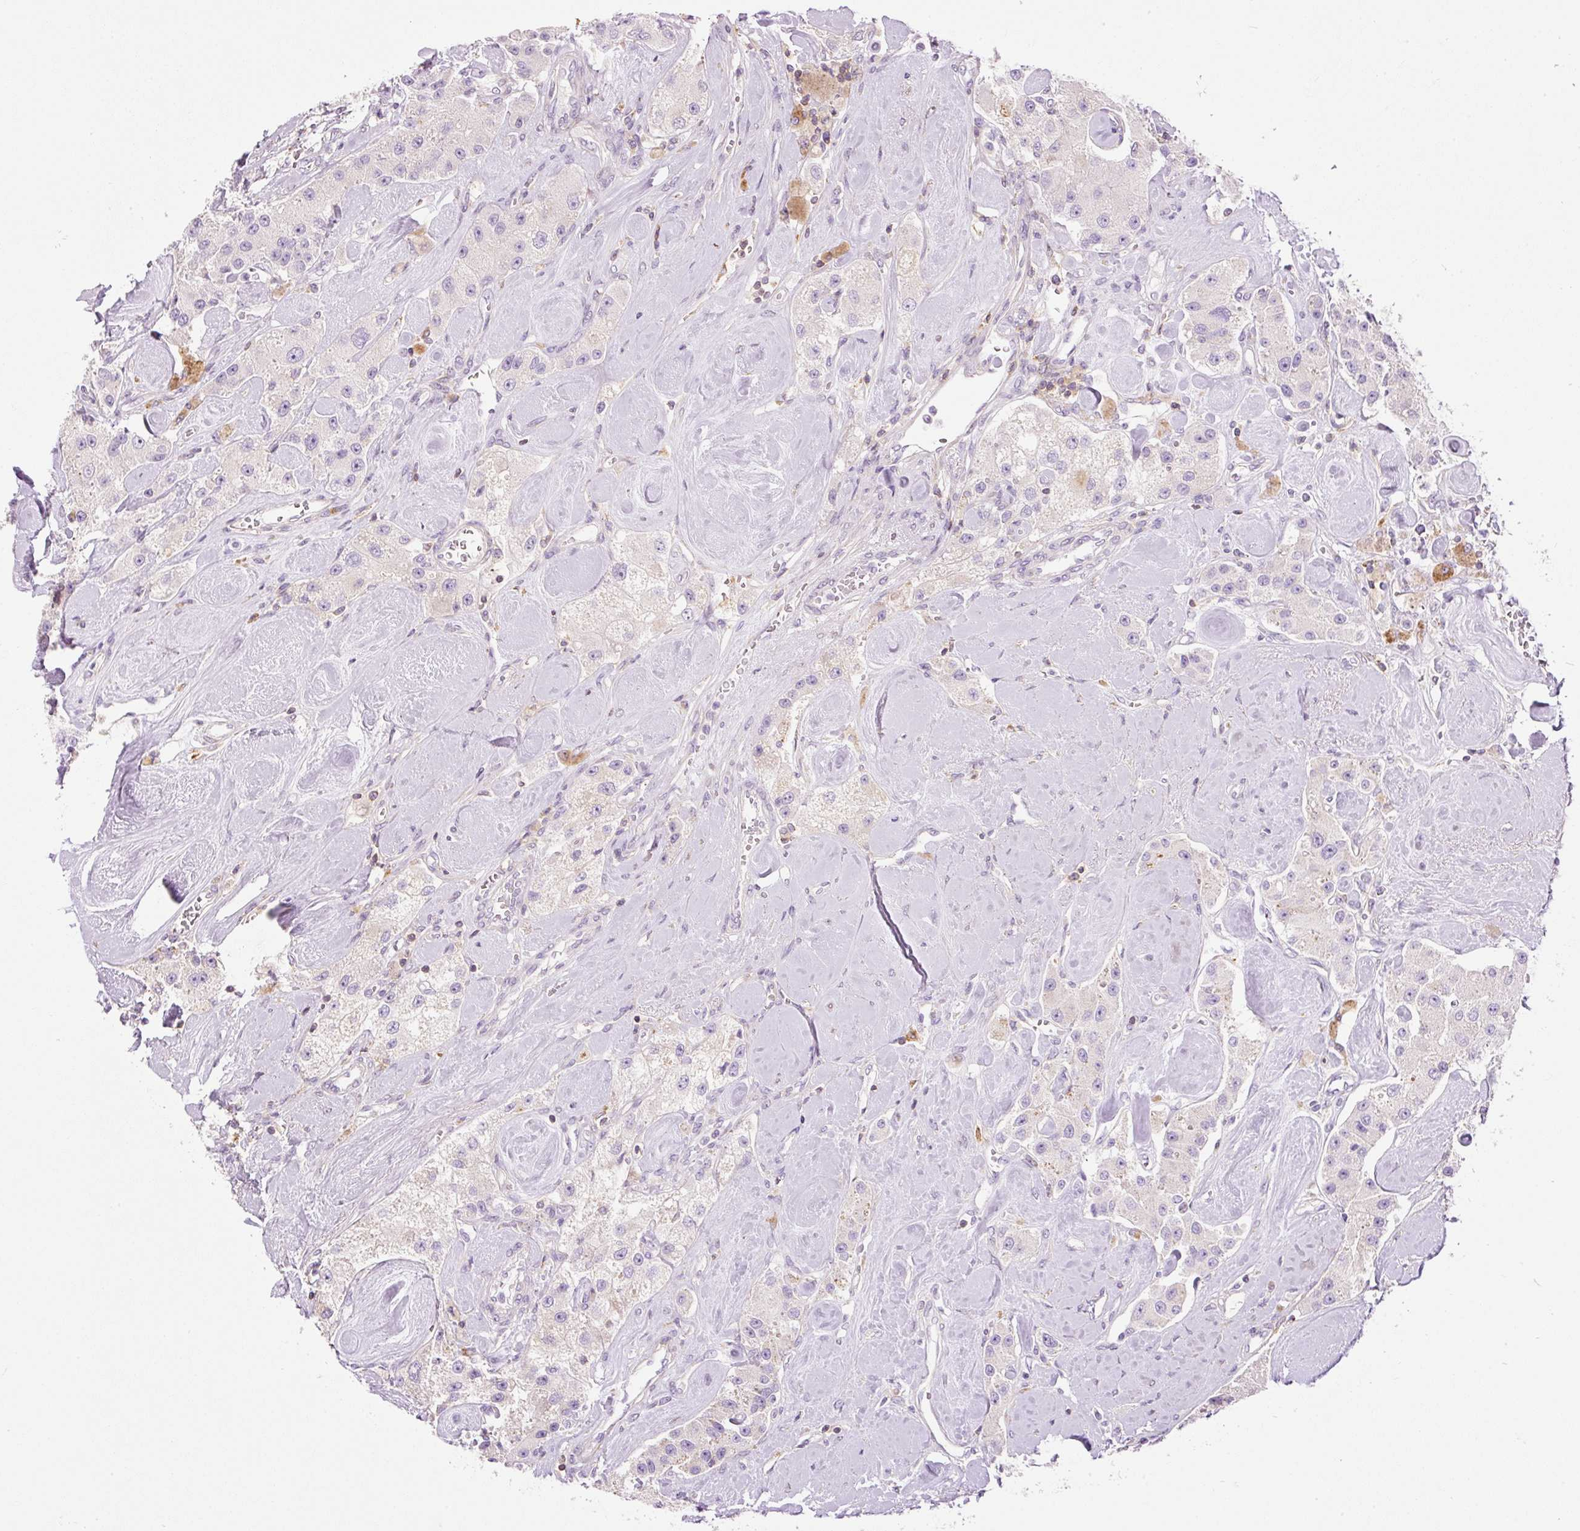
{"staining": {"intensity": "negative", "quantity": "none", "location": "none"}, "tissue": "carcinoid", "cell_type": "Tumor cells", "image_type": "cancer", "snomed": [{"axis": "morphology", "description": "Carcinoid, malignant, NOS"}, {"axis": "topography", "description": "Pancreas"}], "caption": "This is a micrograph of IHC staining of carcinoid (malignant), which shows no staining in tumor cells.", "gene": "DOK6", "patient": {"sex": "male", "age": 41}}